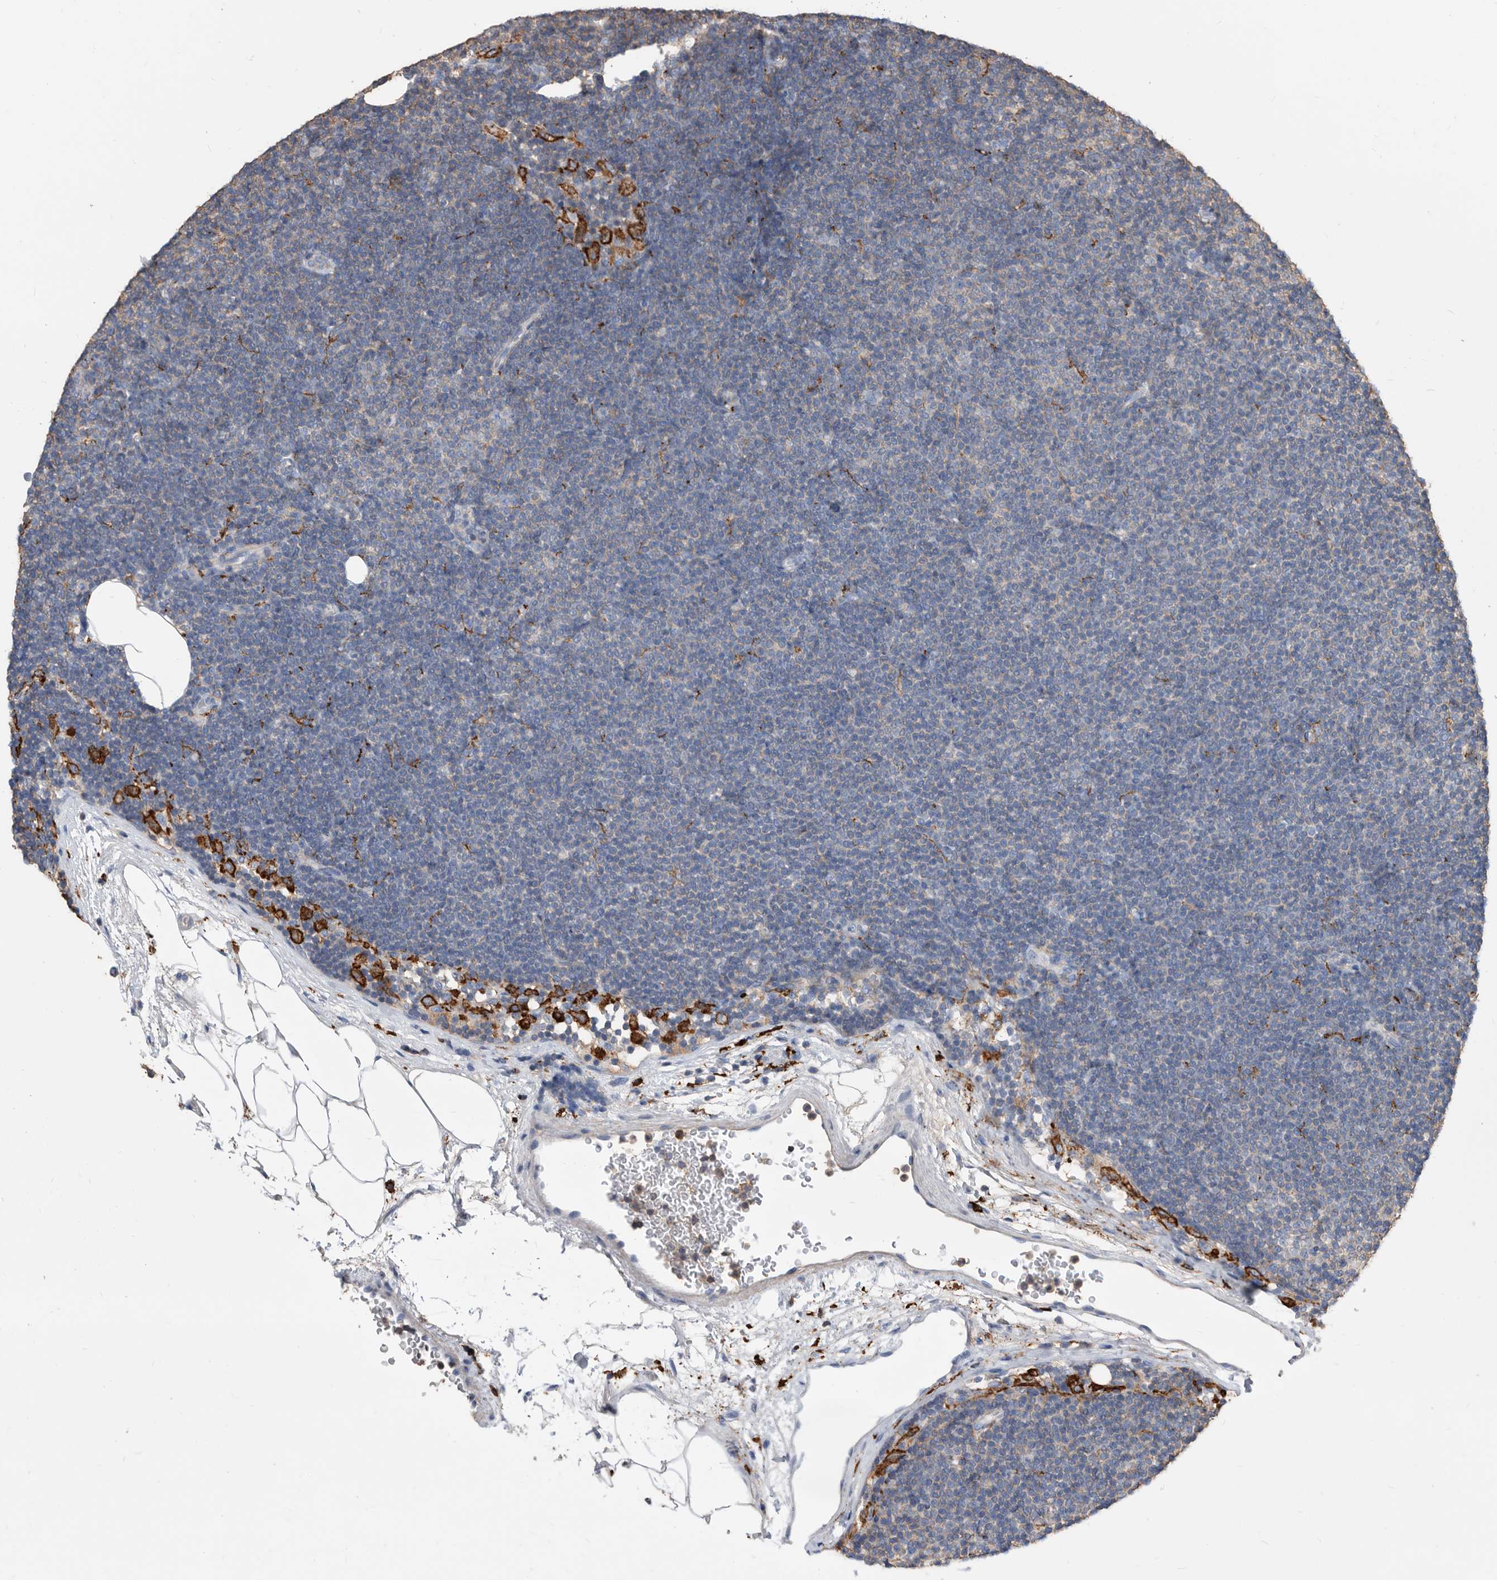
{"staining": {"intensity": "negative", "quantity": "none", "location": "none"}, "tissue": "lymphoma", "cell_type": "Tumor cells", "image_type": "cancer", "snomed": [{"axis": "morphology", "description": "Malignant lymphoma, non-Hodgkin's type, Low grade"}, {"axis": "topography", "description": "Lymph node"}], "caption": "Lymphoma was stained to show a protein in brown. There is no significant staining in tumor cells.", "gene": "MS4A4A", "patient": {"sex": "female", "age": 53}}